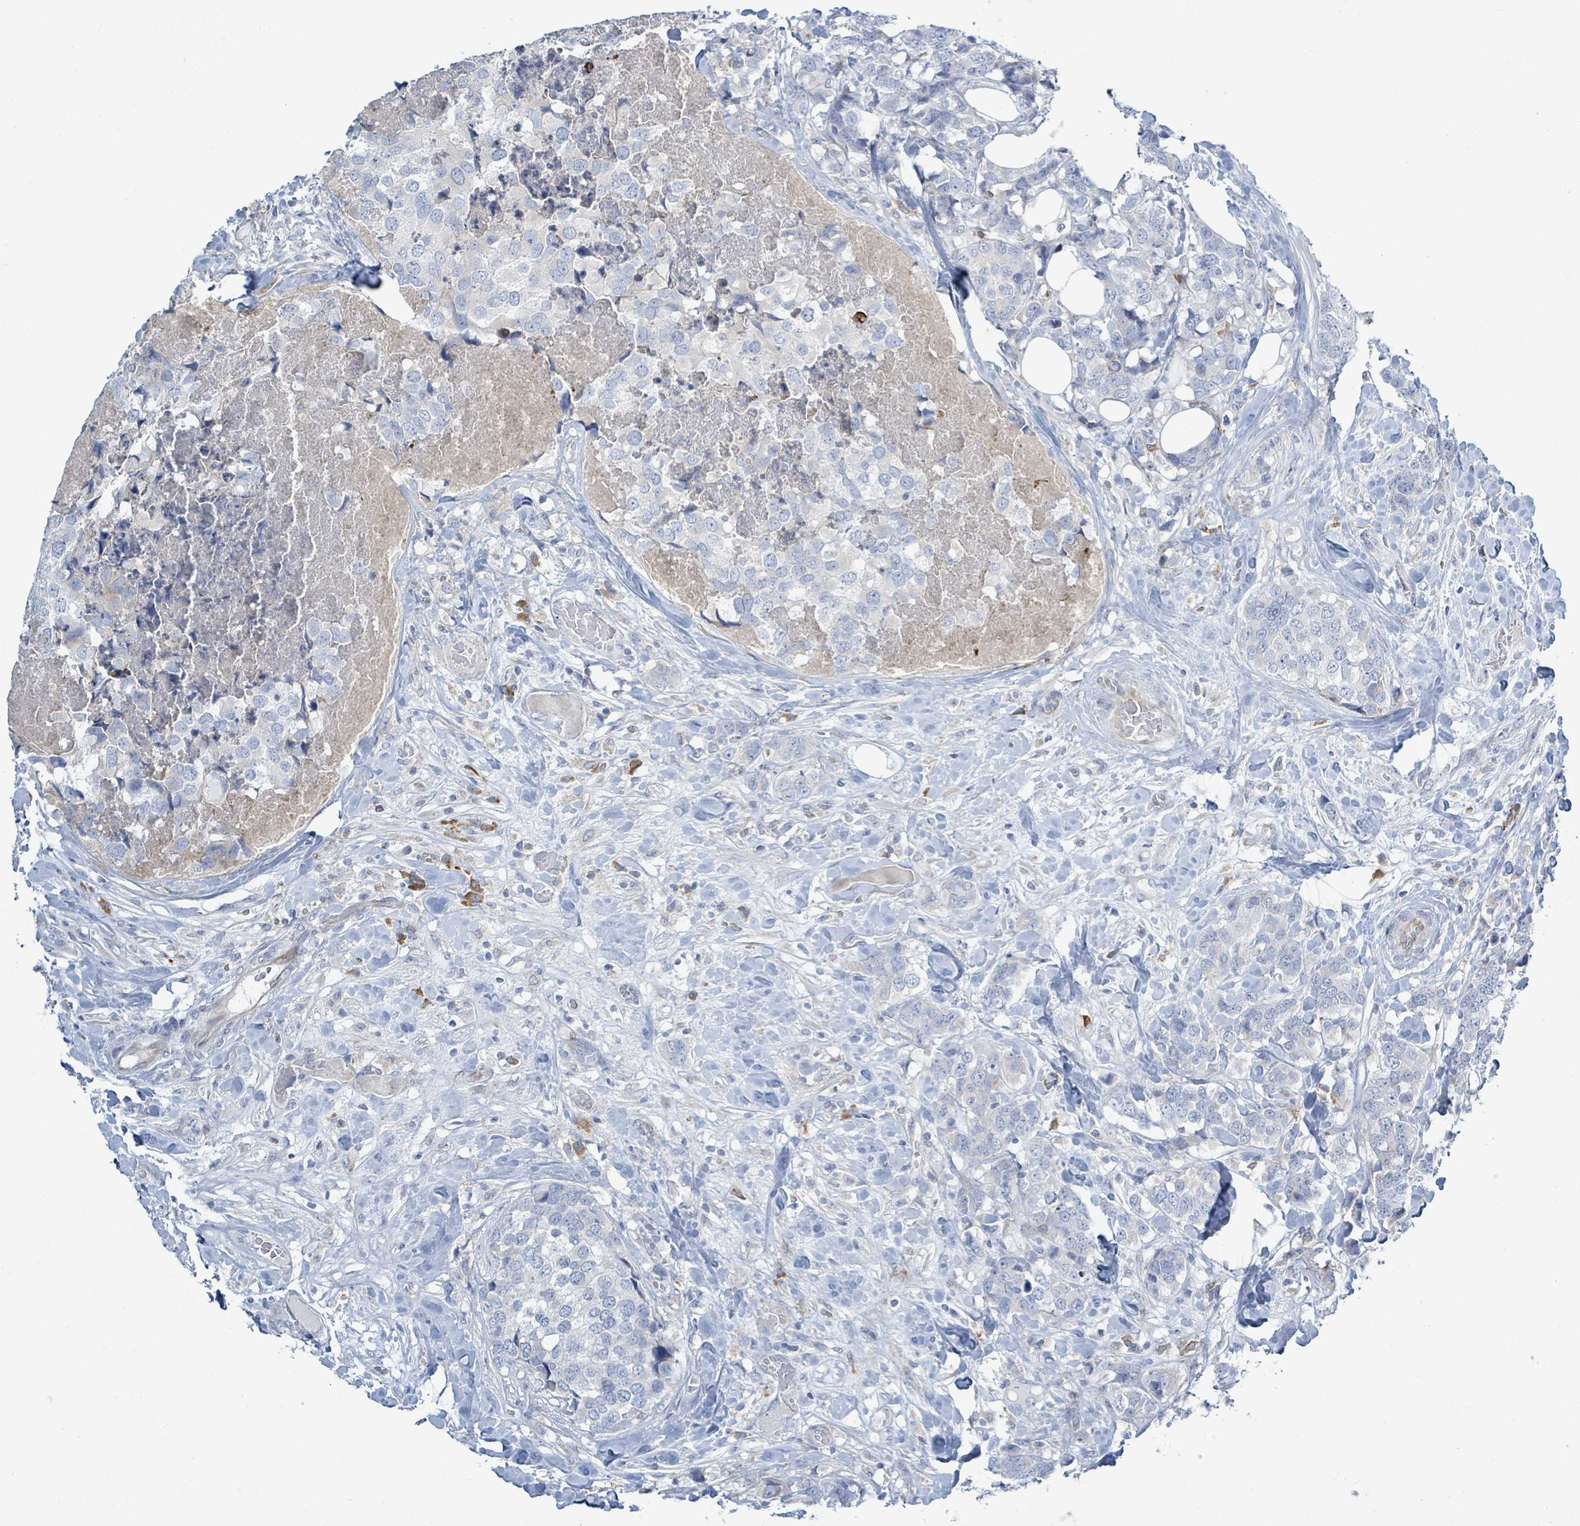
{"staining": {"intensity": "negative", "quantity": "none", "location": "none"}, "tissue": "breast cancer", "cell_type": "Tumor cells", "image_type": "cancer", "snomed": [{"axis": "morphology", "description": "Lobular carcinoma"}, {"axis": "topography", "description": "Breast"}], "caption": "Immunohistochemistry photomicrograph of breast lobular carcinoma stained for a protein (brown), which shows no staining in tumor cells.", "gene": "SIRPB1", "patient": {"sex": "female", "age": 59}}